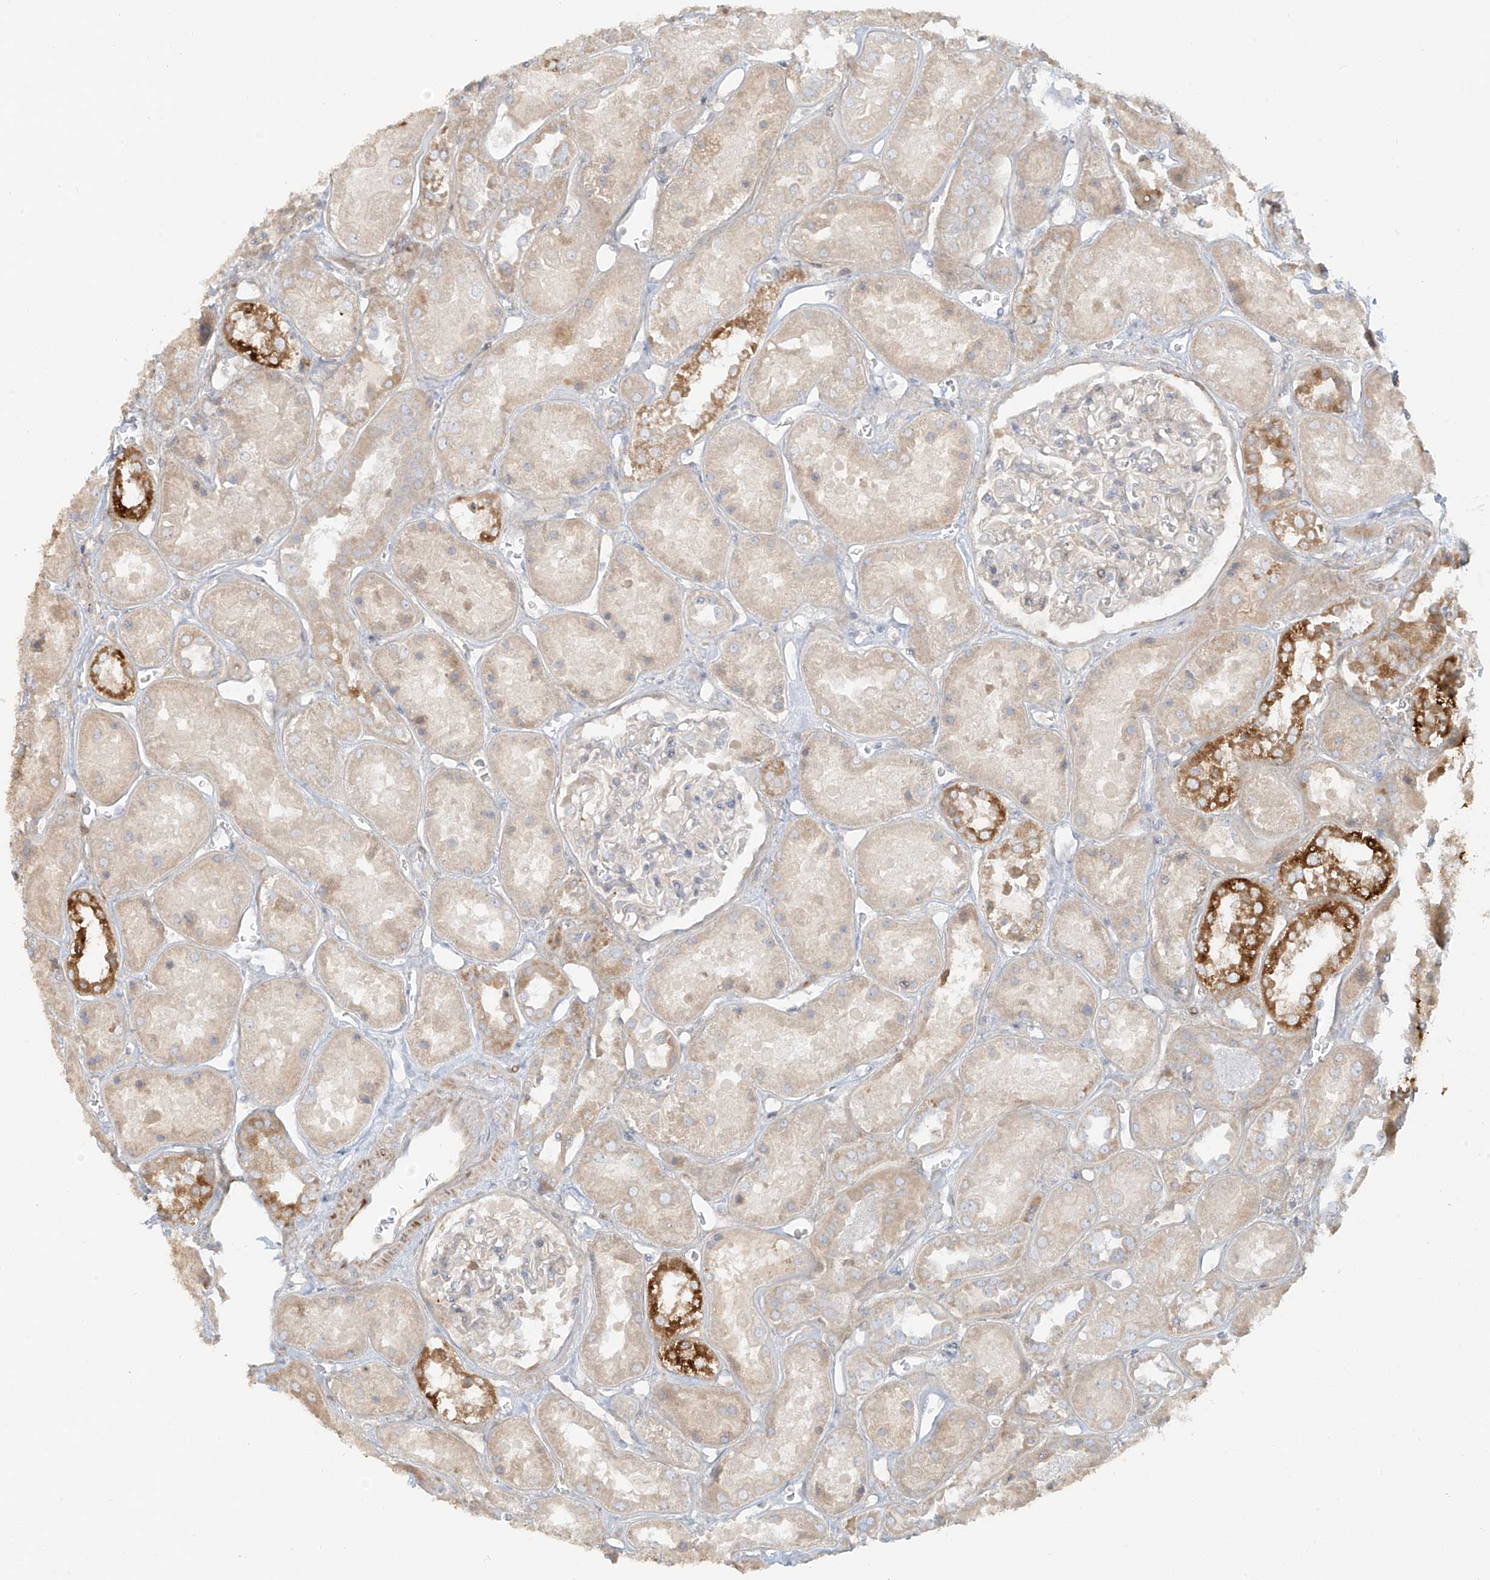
{"staining": {"intensity": "weak", "quantity": "<25%", "location": "cytoplasmic/membranous"}, "tissue": "kidney", "cell_type": "Cells in glomeruli", "image_type": "normal", "snomed": [{"axis": "morphology", "description": "Normal tissue, NOS"}, {"axis": "topography", "description": "Kidney"}], "caption": "Cells in glomeruli show no significant protein expression in normal kidney.", "gene": "MIPEP", "patient": {"sex": "male", "age": 70}}